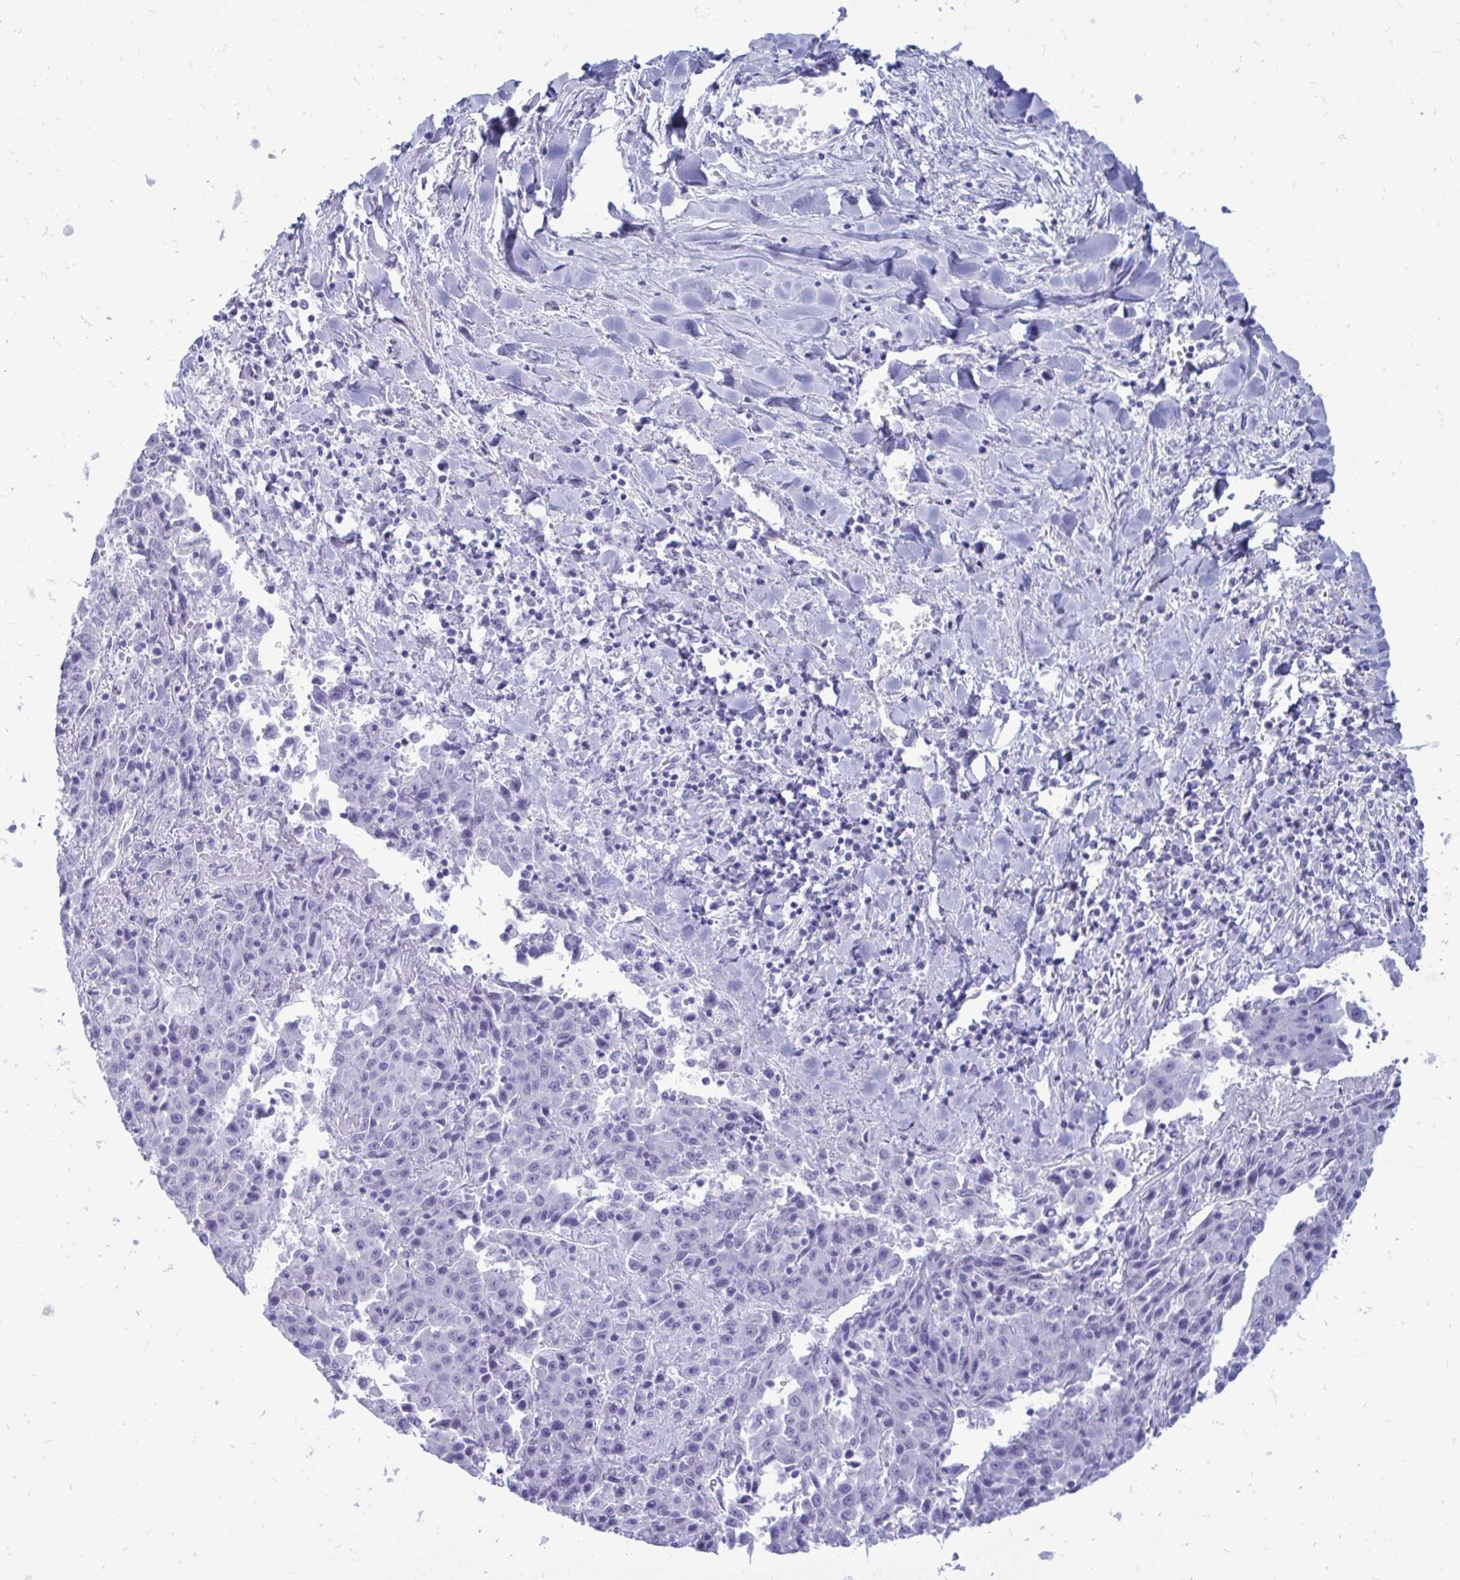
{"staining": {"intensity": "negative", "quantity": "none", "location": "none"}, "tissue": "liver cancer", "cell_type": "Tumor cells", "image_type": "cancer", "snomed": [{"axis": "morphology", "description": "Carcinoma, Hepatocellular, NOS"}, {"axis": "topography", "description": "Liver"}], "caption": "This is a histopathology image of IHC staining of liver cancer, which shows no staining in tumor cells. (Brightfield microscopy of DAB (3,3'-diaminobenzidine) immunohistochemistry (IHC) at high magnification).", "gene": "OR10R2", "patient": {"sex": "female", "age": 53}}